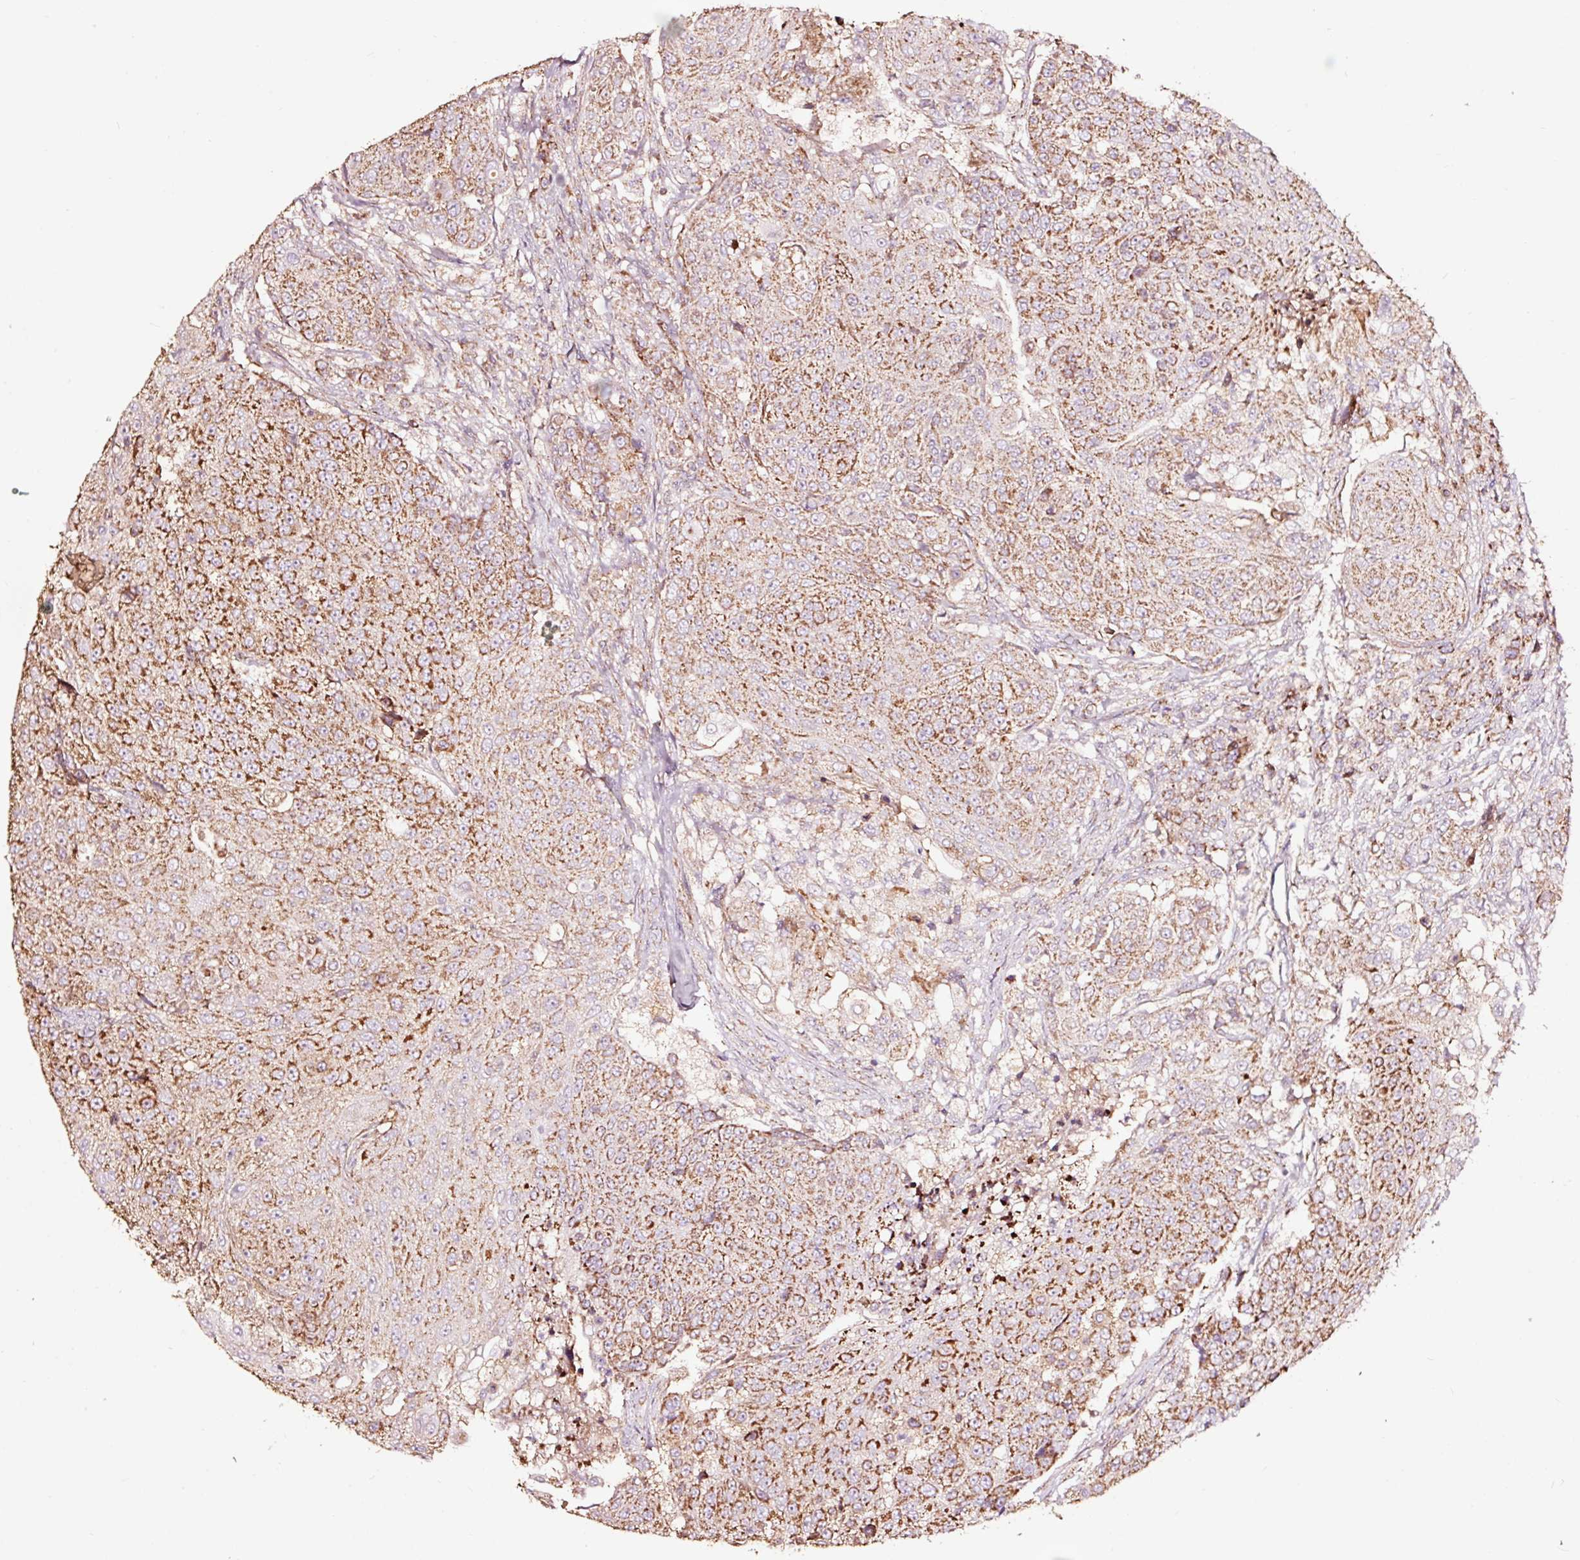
{"staining": {"intensity": "moderate", "quantity": ">75%", "location": "cytoplasmic/membranous"}, "tissue": "urothelial cancer", "cell_type": "Tumor cells", "image_type": "cancer", "snomed": [{"axis": "morphology", "description": "Urothelial carcinoma, High grade"}, {"axis": "topography", "description": "Urinary bladder"}], "caption": "A photomicrograph of human urothelial cancer stained for a protein exhibits moderate cytoplasmic/membranous brown staining in tumor cells. The staining was performed using DAB (3,3'-diaminobenzidine), with brown indicating positive protein expression. Nuclei are stained blue with hematoxylin.", "gene": "TPM1", "patient": {"sex": "female", "age": 63}}